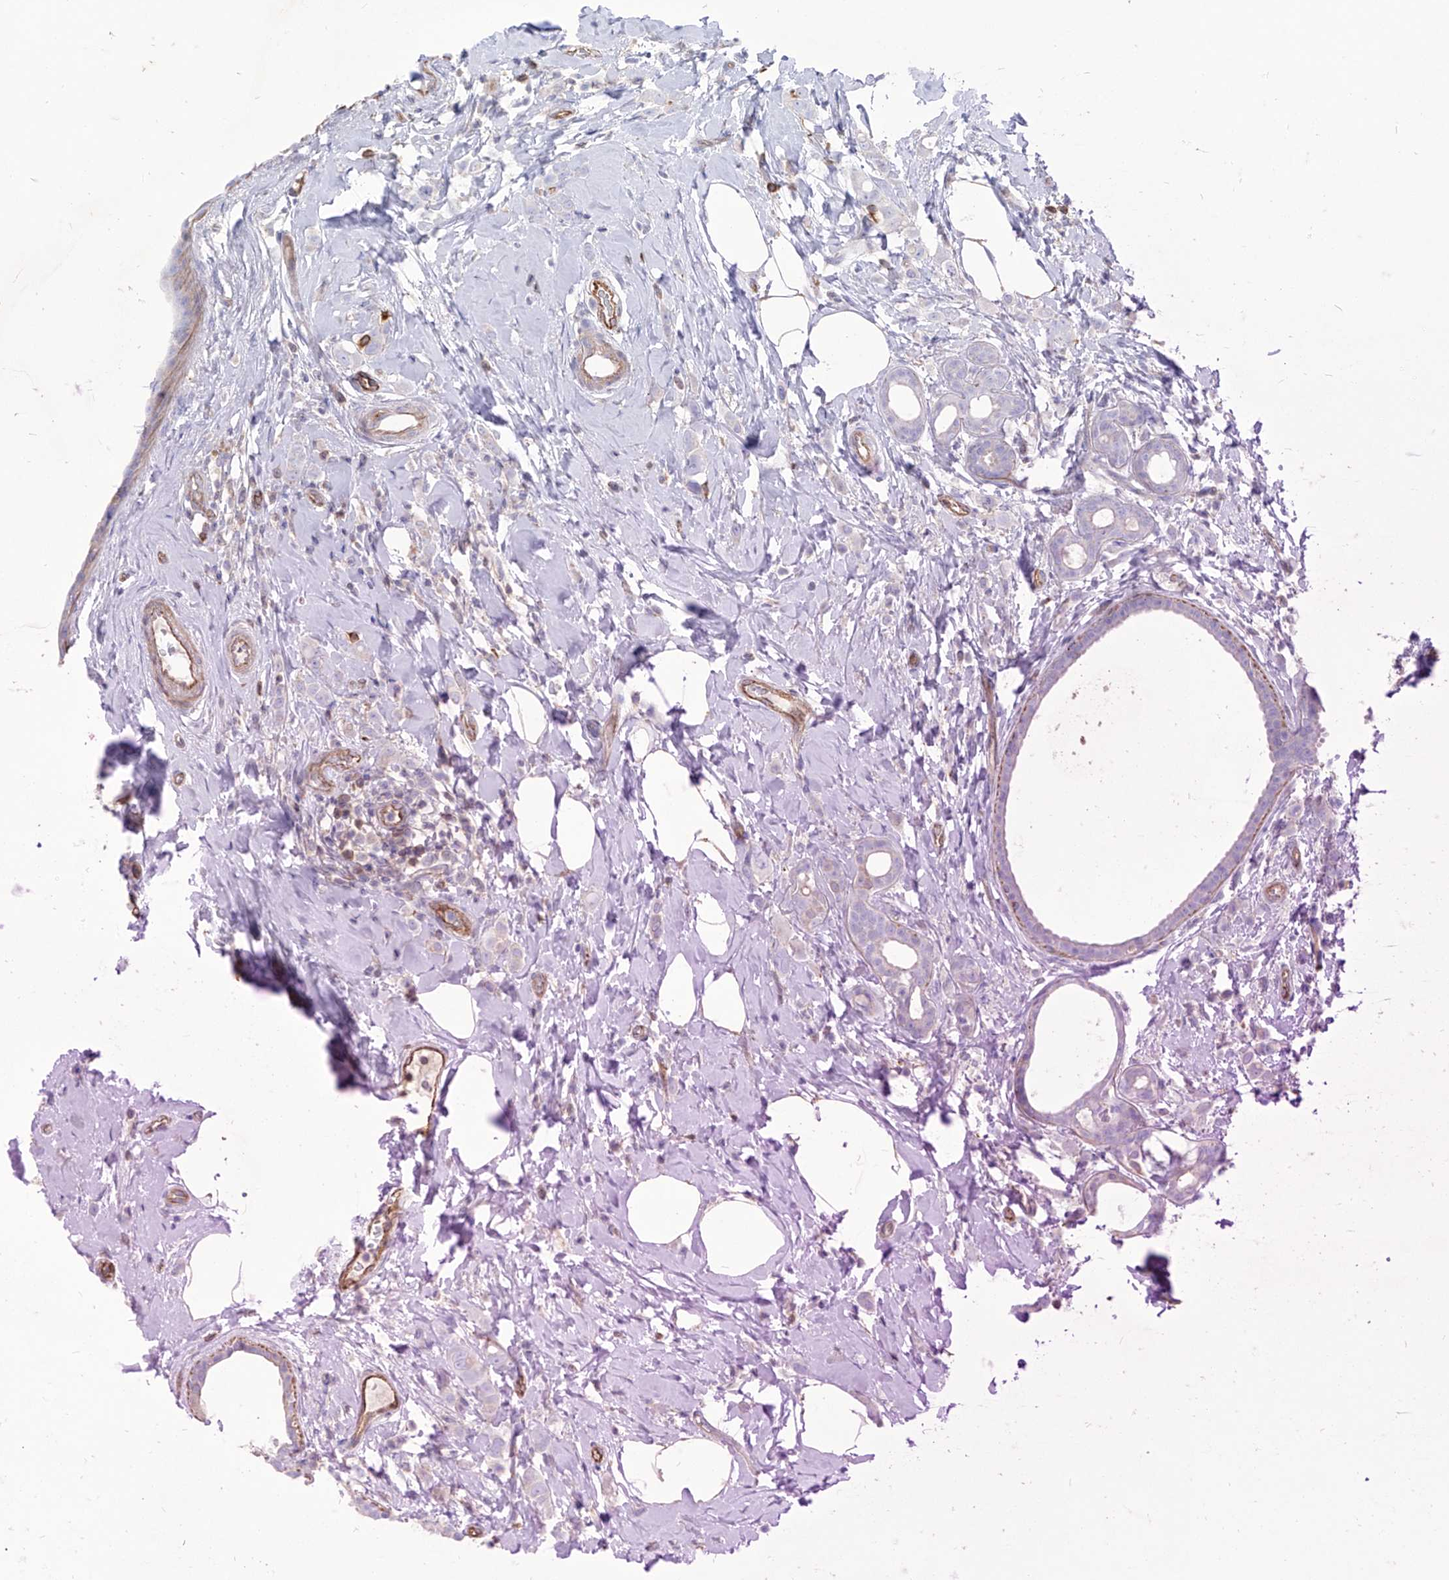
{"staining": {"intensity": "negative", "quantity": "none", "location": "none"}, "tissue": "breast cancer", "cell_type": "Tumor cells", "image_type": "cancer", "snomed": [{"axis": "morphology", "description": "Lobular carcinoma"}, {"axis": "topography", "description": "Breast"}], "caption": "Tumor cells are negative for brown protein staining in lobular carcinoma (breast).", "gene": "C1orf74", "patient": {"sex": "female", "age": 47}}